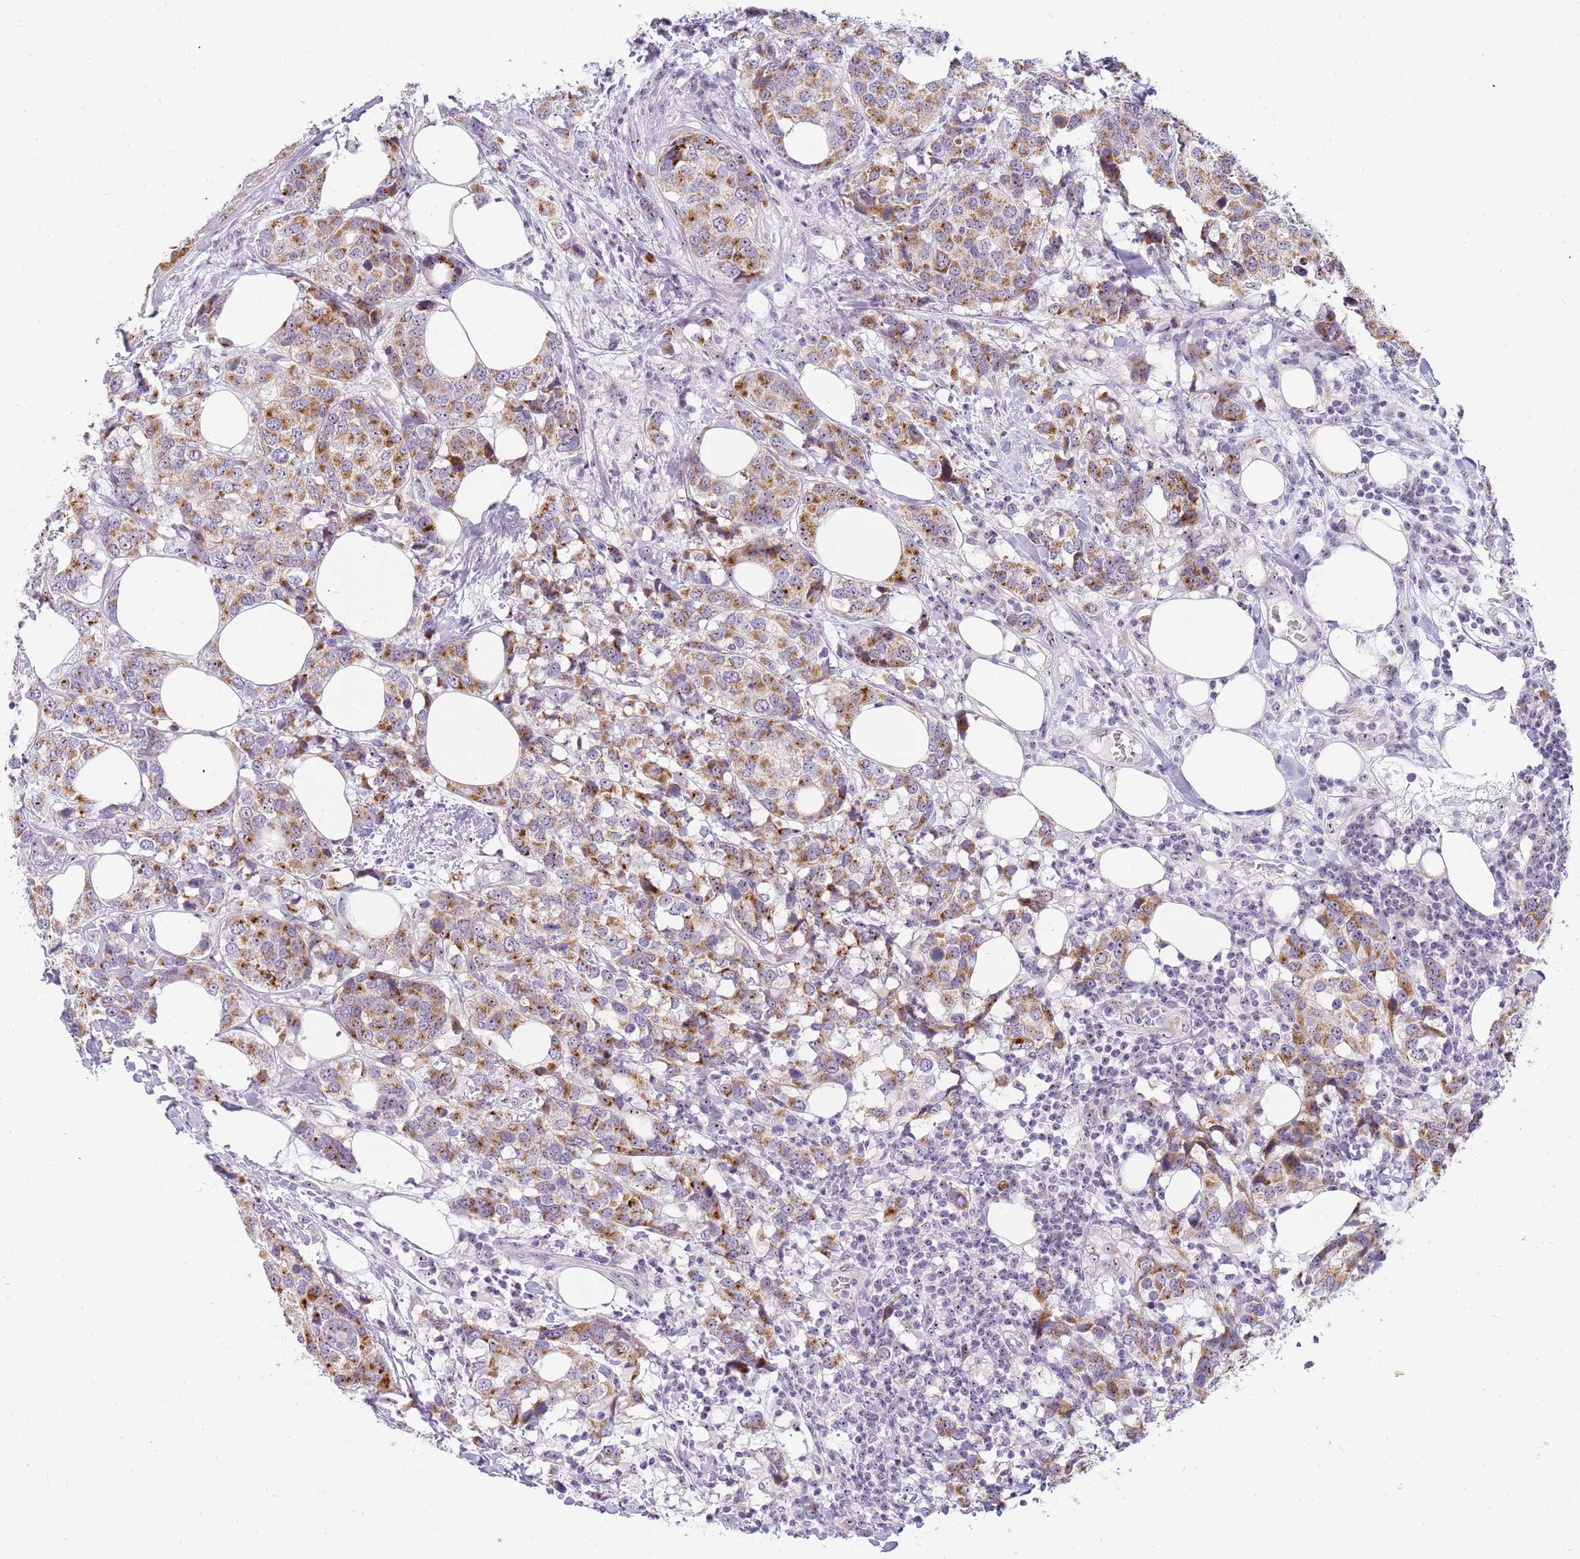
{"staining": {"intensity": "moderate", "quantity": ">75%", "location": "cytoplasmic/membranous"}, "tissue": "breast cancer", "cell_type": "Tumor cells", "image_type": "cancer", "snomed": [{"axis": "morphology", "description": "Lobular carcinoma"}, {"axis": "topography", "description": "Breast"}], "caption": "About >75% of tumor cells in human breast lobular carcinoma reveal moderate cytoplasmic/membranous protein expression as visualized by brown immunohistochemical staining.", "gene": "DNAJA3", "patient": {"sex": "female", "age": 59}}